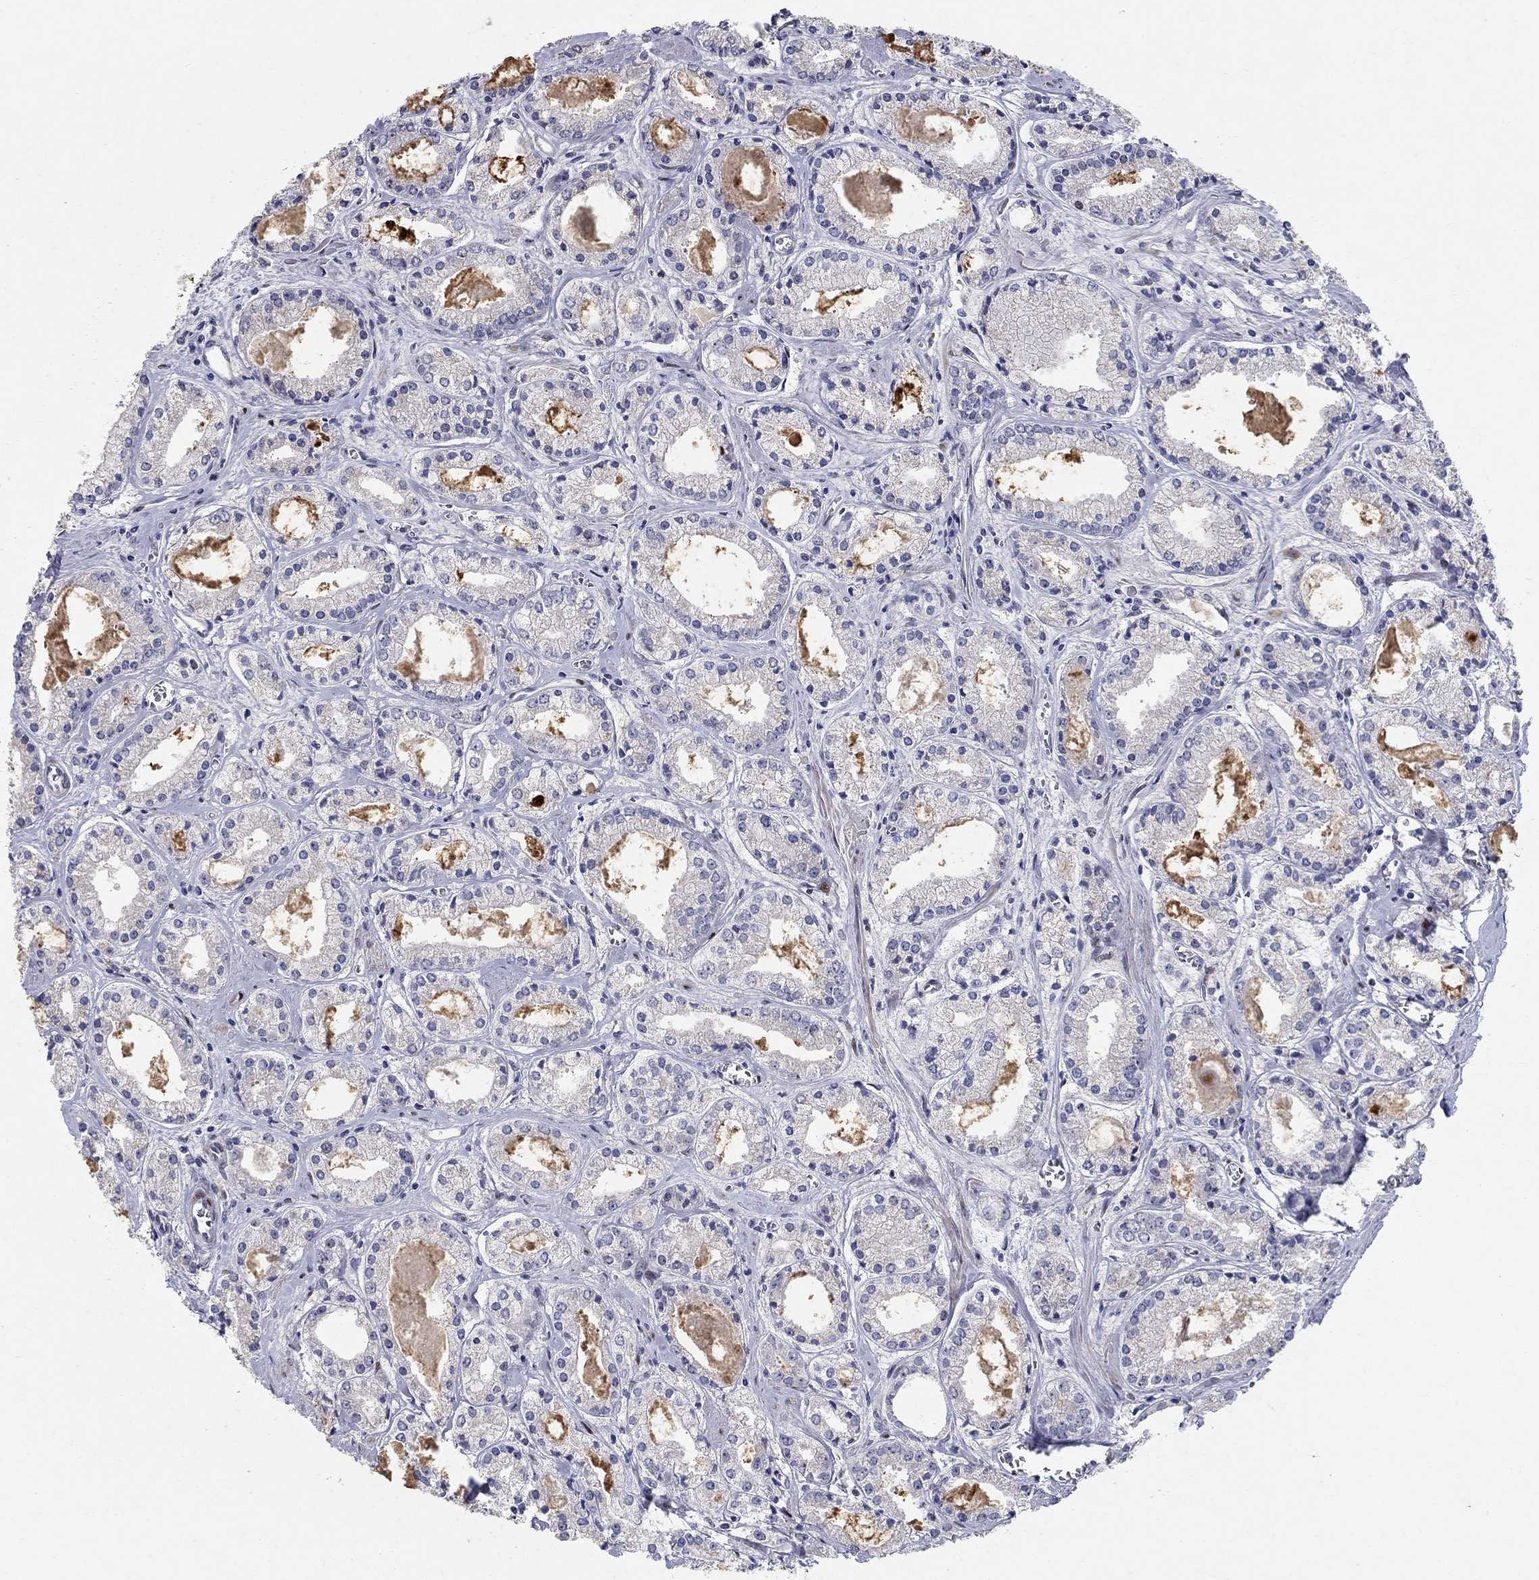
{"staining": {"intensity": "negative", "quantity": "none", "location": "none"}, "tissue": "prostate cancer", "cell_type": "Tumor cells", "image_type": "cancer", "snomed": [{"axis": "morphology", "description": "Adenocarcinoma, NOS"}, {"axis": "topography", "description": "Prostate"}], "caption": "DAB immunohistochemical staining of prostate cancer (adenocarcinoma) displays no significant positivity in tumor cells.", "gene": "RAPGEF5", "patient": {"sex": "male", "age": 72}}